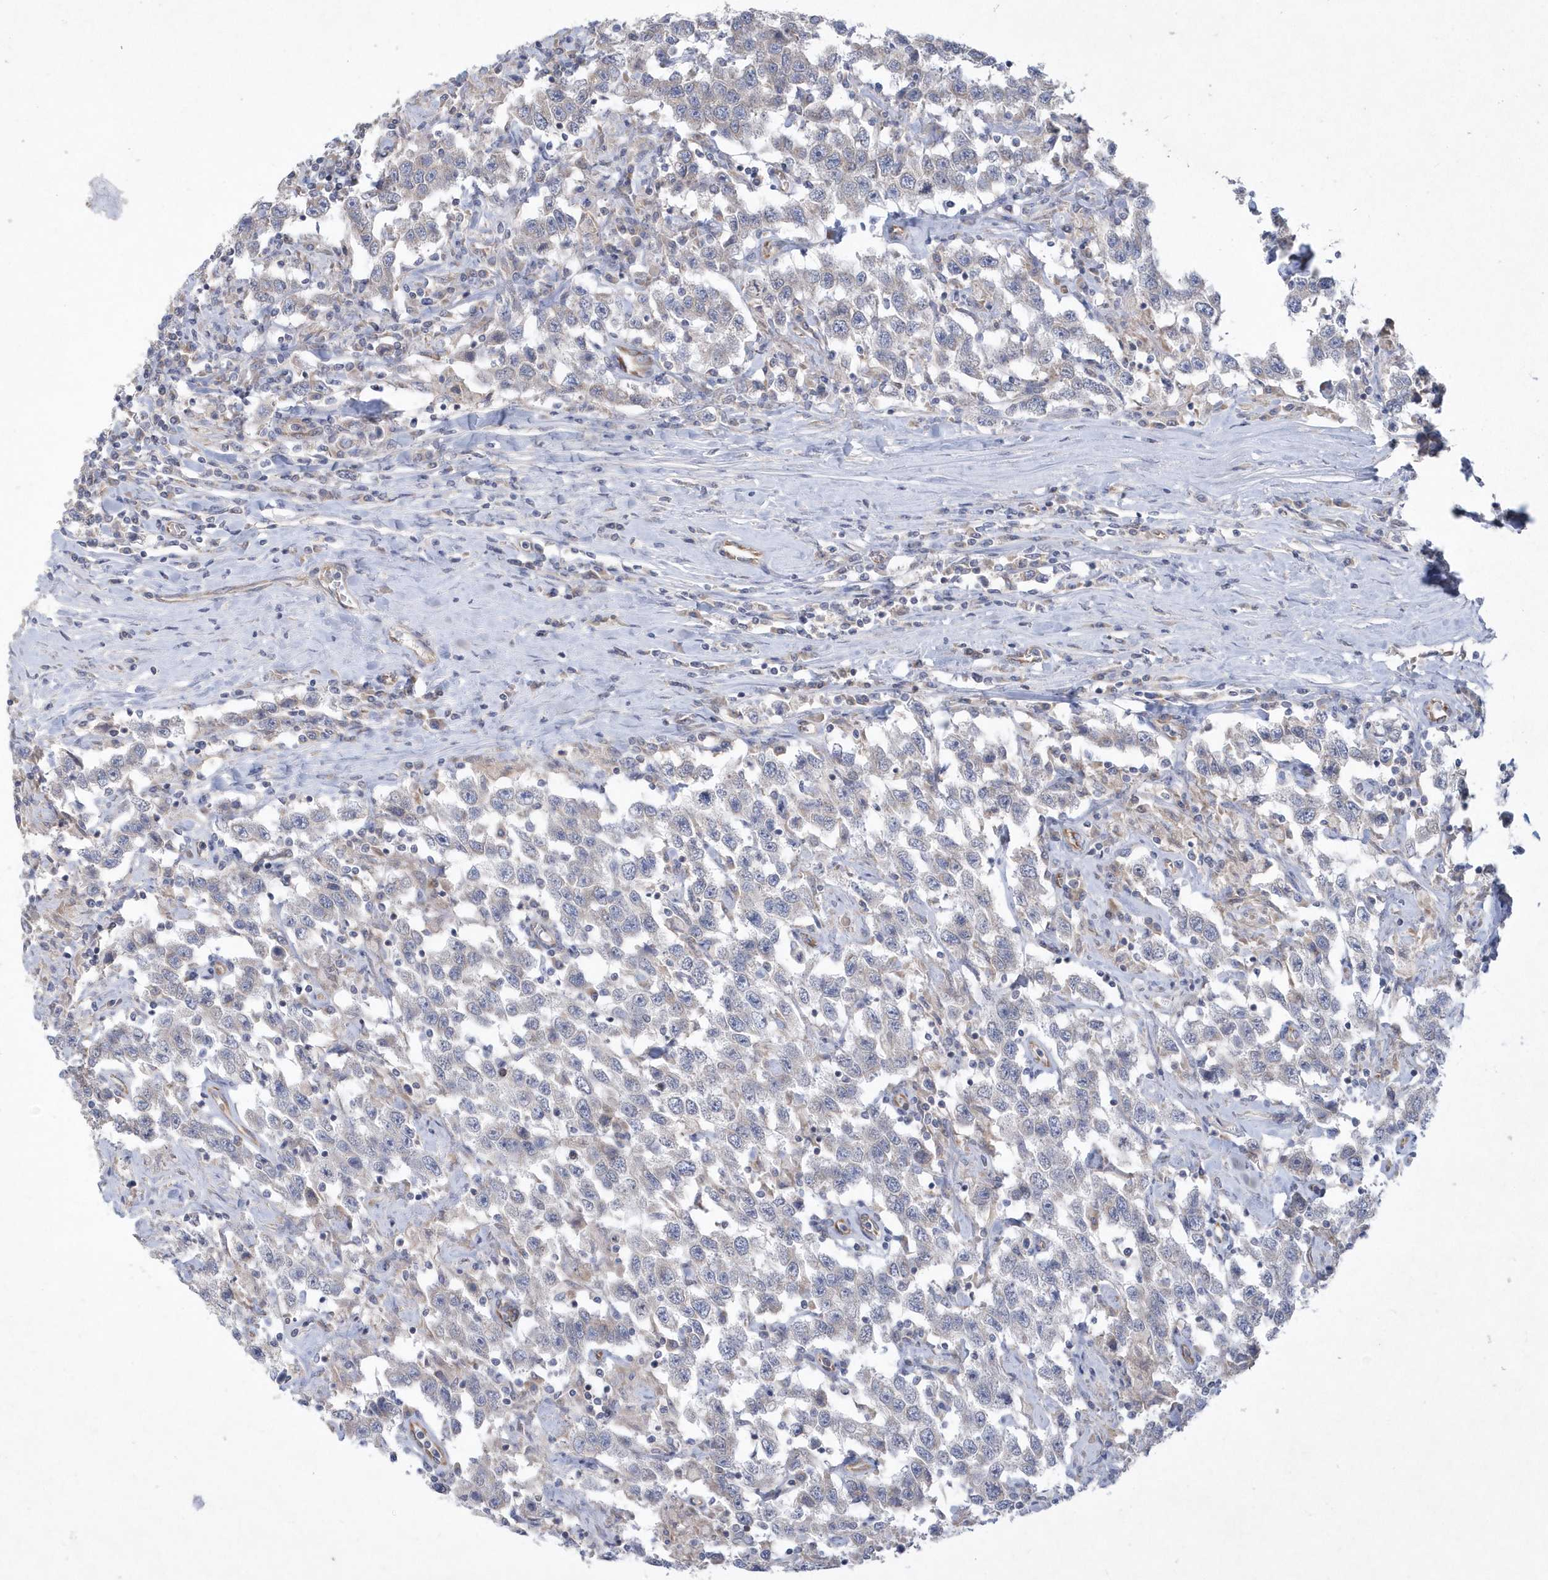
{"staining": {"intensity": "negative", "quantity": "none", "location": "none"}, "tissue": "testis cancer", "cell_type": "Tumor cells", "image_type": "cancer", "snomed": [{"axis": "morphology", "description": "Seminoma, NOS"}, {"axis": "topography", "description": "Testis"}], "caption": "Tumor cells show no significant protein positivity in testis cancer (seminoma).", "gene": "DGAT1", "patient": {"sex": "male", "age": 41}}